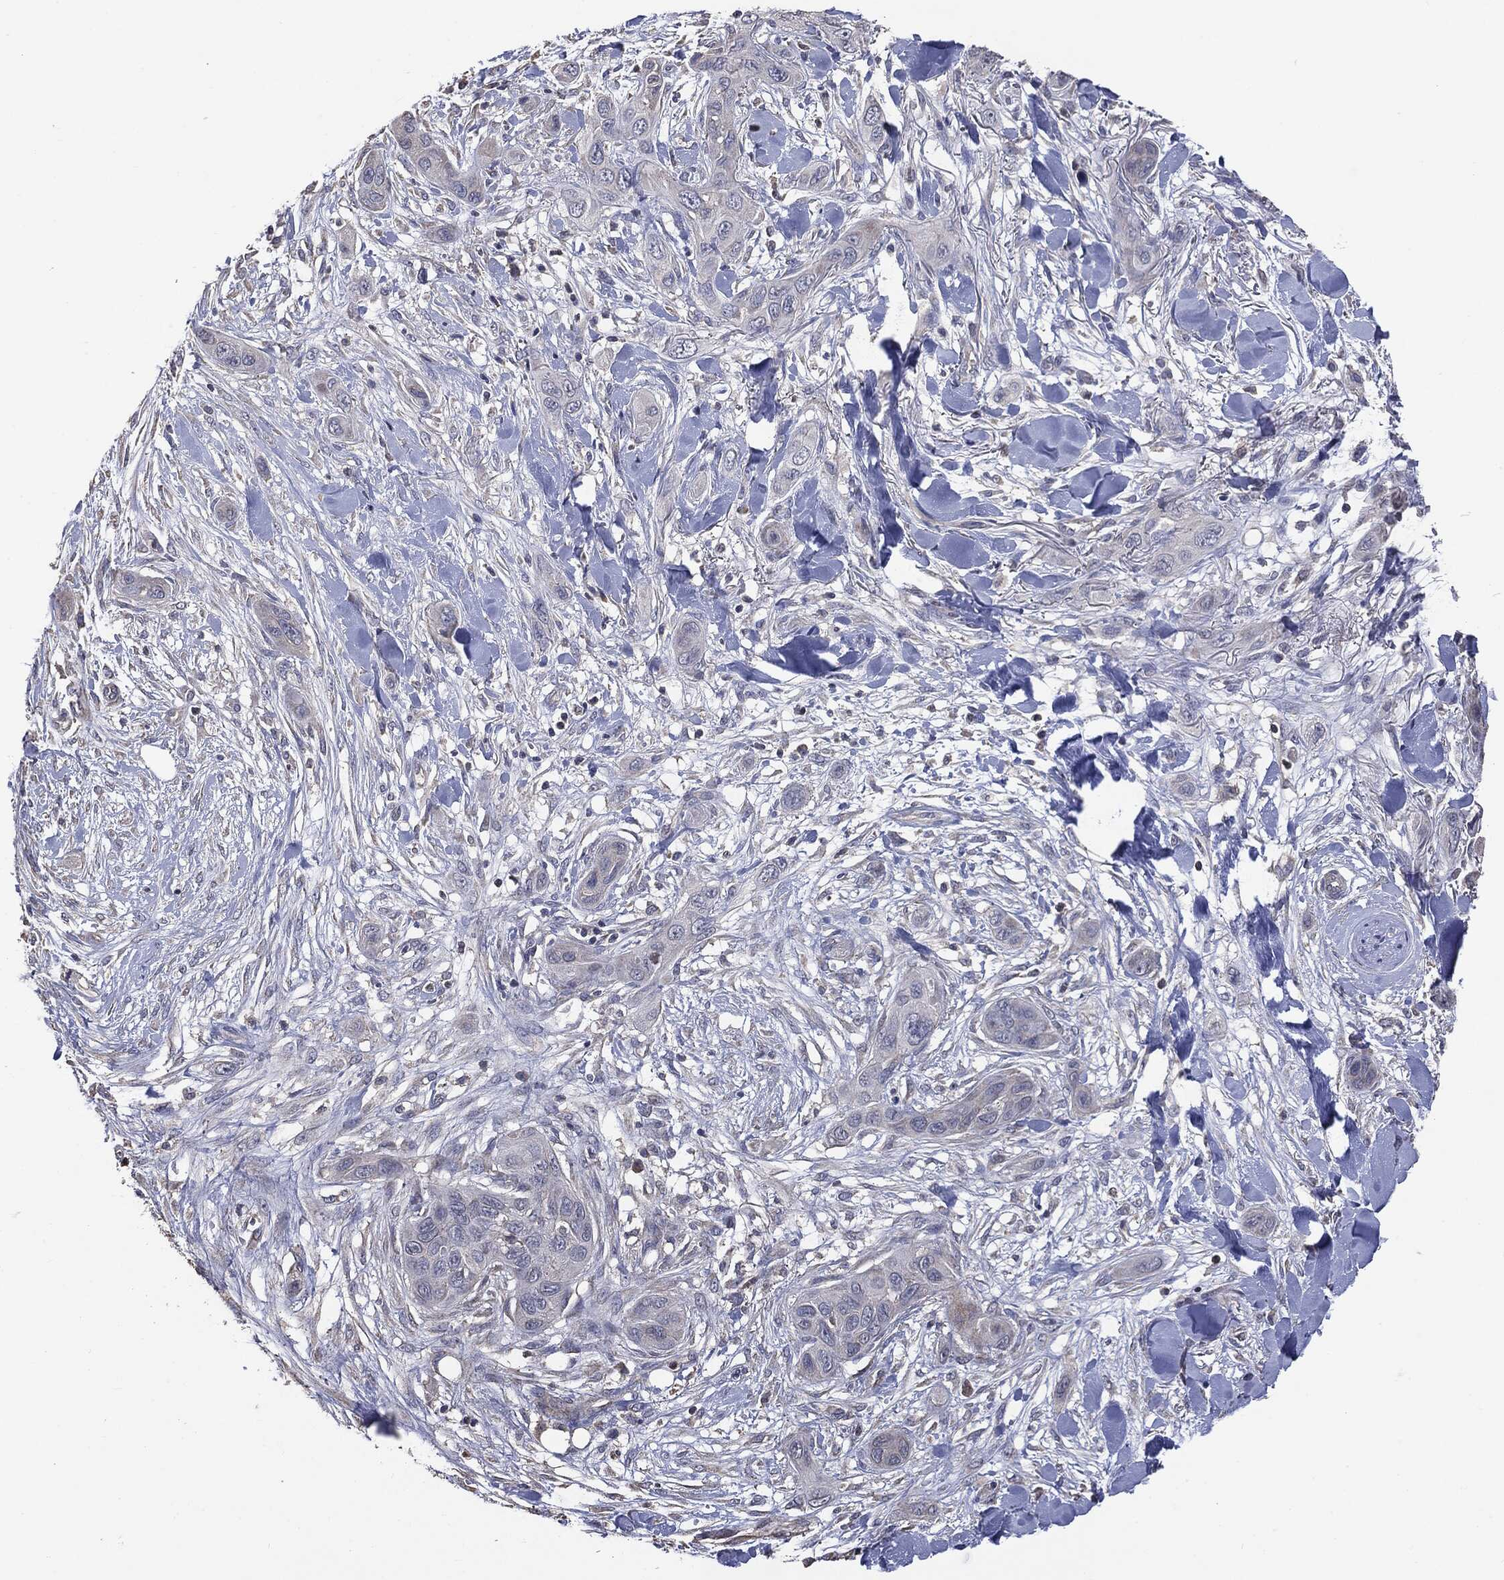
{"staining": {"intensity": "negative", "quantity": "none", "location": "none"}, "tissue": "skin cancer", "cell_type": "Tumor cells", "image_type": "cancer", "snomed": [{"axis": "morphology", "description": "Squamous cell carcinoma, NOS"}, {"axis": "topography", "description": "Skin"}], "caption": "An image of skin cancer stained for a protein displays no brown staining in tumor cells.", "gene": "MTOR", "patient": {"sex": "male", "age": 78}}